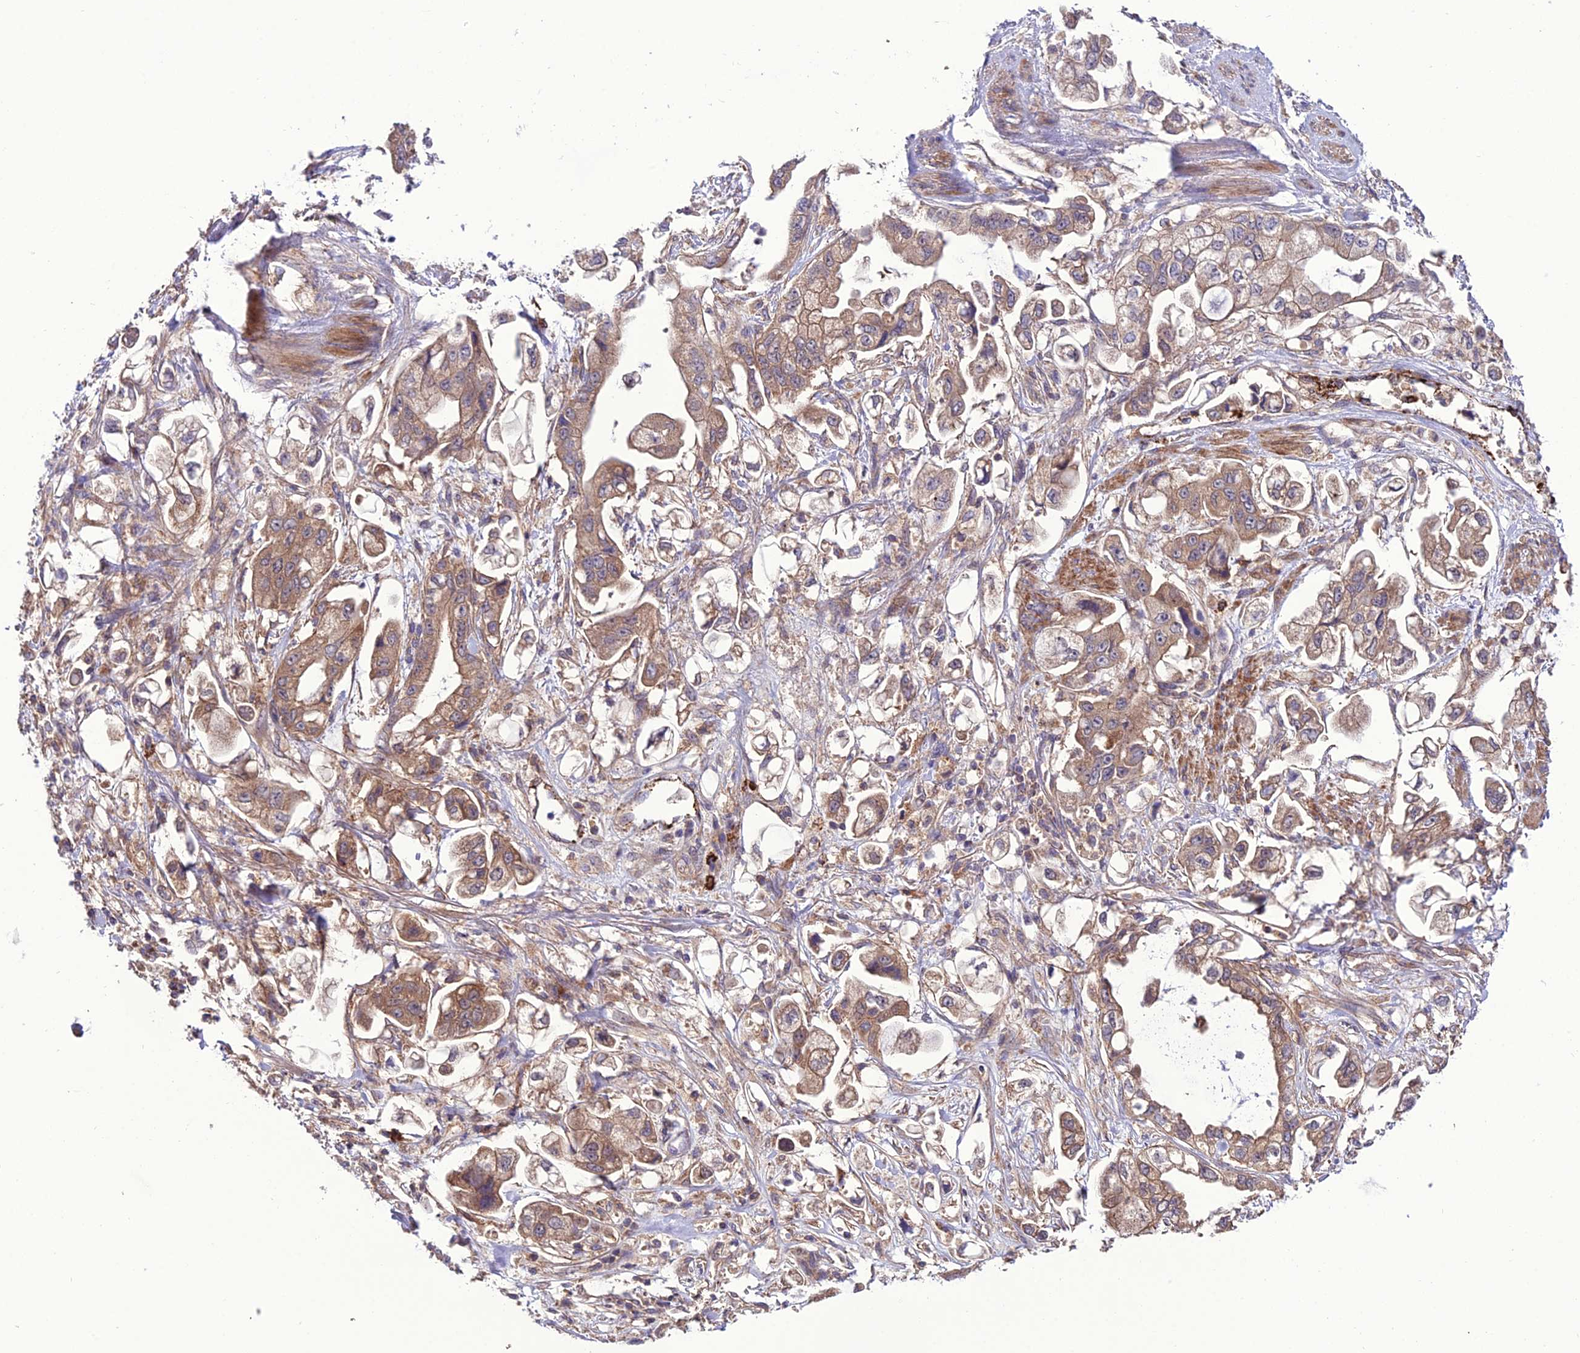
{"staining": {"intensity": "moderate", "quantity": ">75%", "location": "cytoplasmic/membranous"}, "tissue": "stomach cancer", "cell_type": "Tumor cells", "image_type": "cancer", "snomed": [{"axis": "morphology", "description": "Adenocarcinoma, NOS"}, {"axis": "topography", "description": "Stomach"}], "caption": "Immunohistochemistry (IHC) image of neoplastic tissue: human stomach cancer stained using IHC reveals medium levels of moderate protein expression localized specifically in the cytoplasmic/membranous of tumor cells, appearing as a cytoplasmic/membranous brown color.", "gene": "PPIL3", "patient": {"sex": "male", "age": 62}}